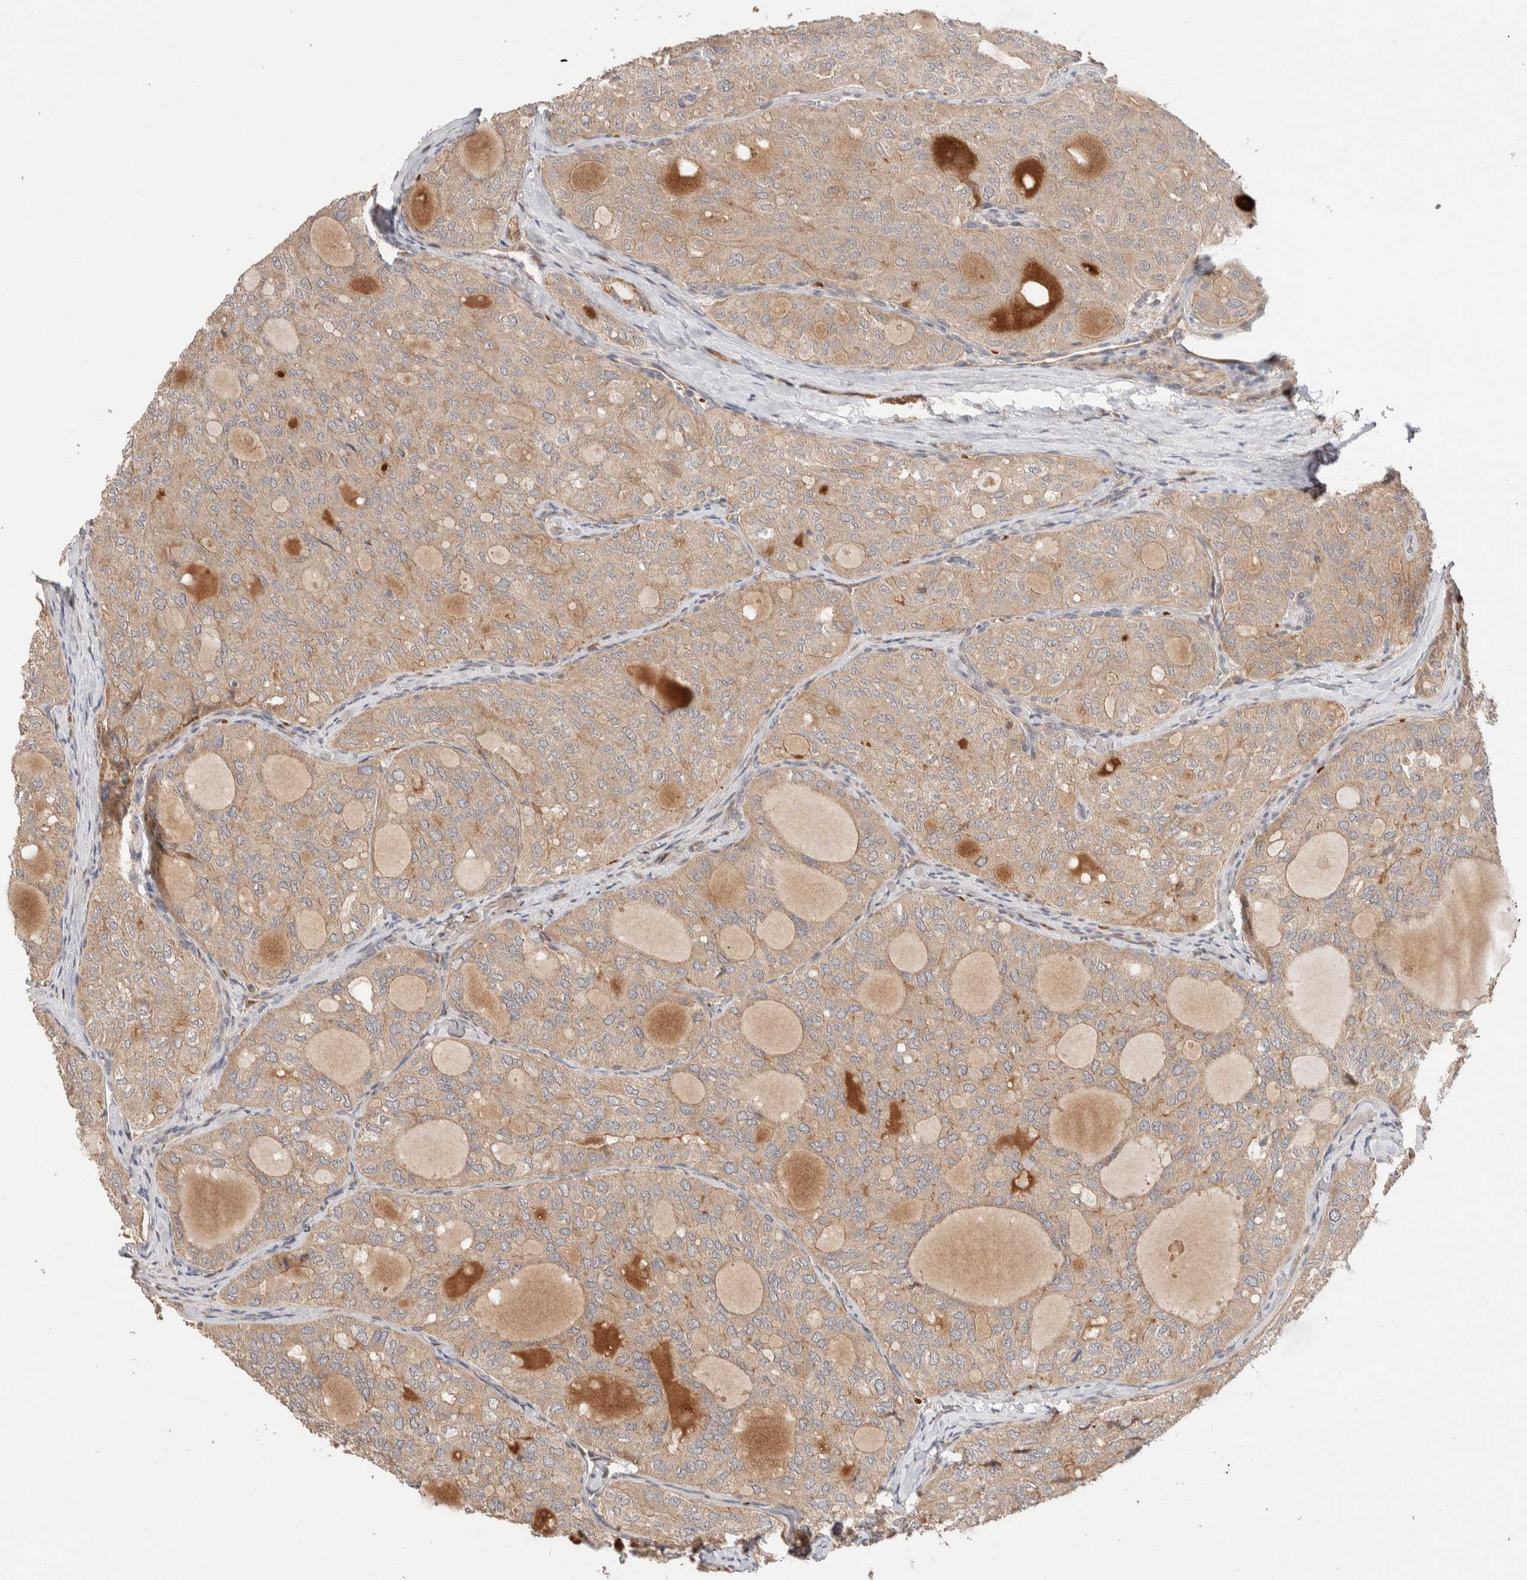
{"staining": {"intensity": "weak", "quantity": ">75%", "location": "cytoplasmic/membranous"}, "tissue": "thyroid cancer", "cell_type": "Tumor cells", "image_type": "cancer", "snomed": [{"axis": "morphology", "description": "Follicular adenoma carcinoma, NOS"}, {"axis": "topography", "description": "Thyroid gland"}], "caption": "Weak cytoplasmic/membranous protein expression is present in about >75% of tumor cells in follicular adenoma carcinoma (thyroid). The staining is performed using DAB (3,3'-diaminobenzidine) brown chromogen to label protein expression. The nuclei are counter-stained blue using hematoxylin.", "gene": "CASK", "patient": {"sex": "male", "age": 75}}